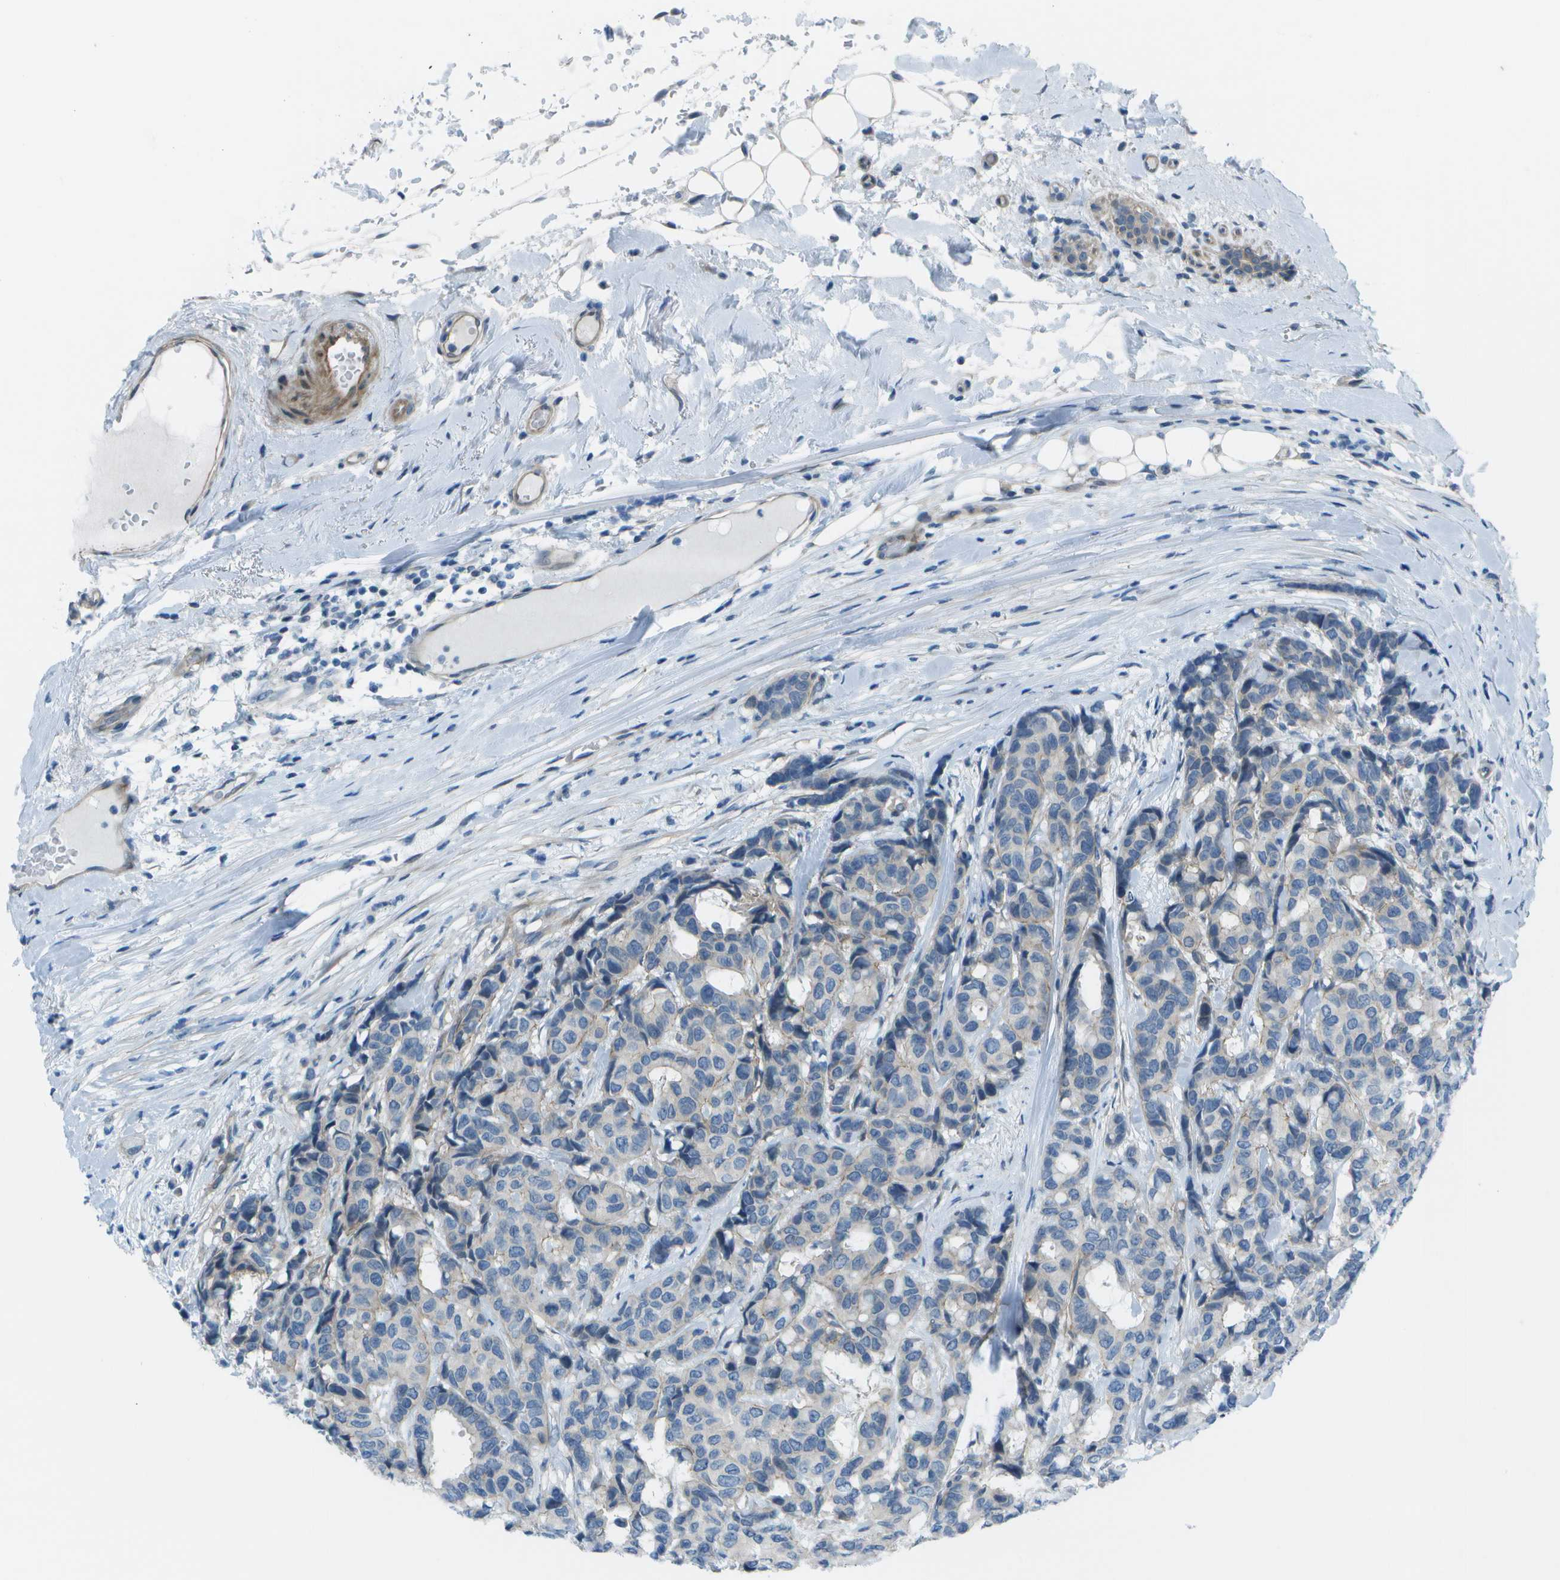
{"staining": {"intensity": "negative", "quantity": "none", "location": "none"}, "tissue": "breast cancer", "cell_type": "Tumor cells", "image_type": "cancer", "snomed": [{"axis": "morphology", "description": "Duct carcinoma"}, {"axis": "topography", "description": "Breast"}], "caption": "Tumor cells show no significant positivity in breast cancer.", "gene": "SORBS3", "patient": {"sex": "female", "age": 87}}